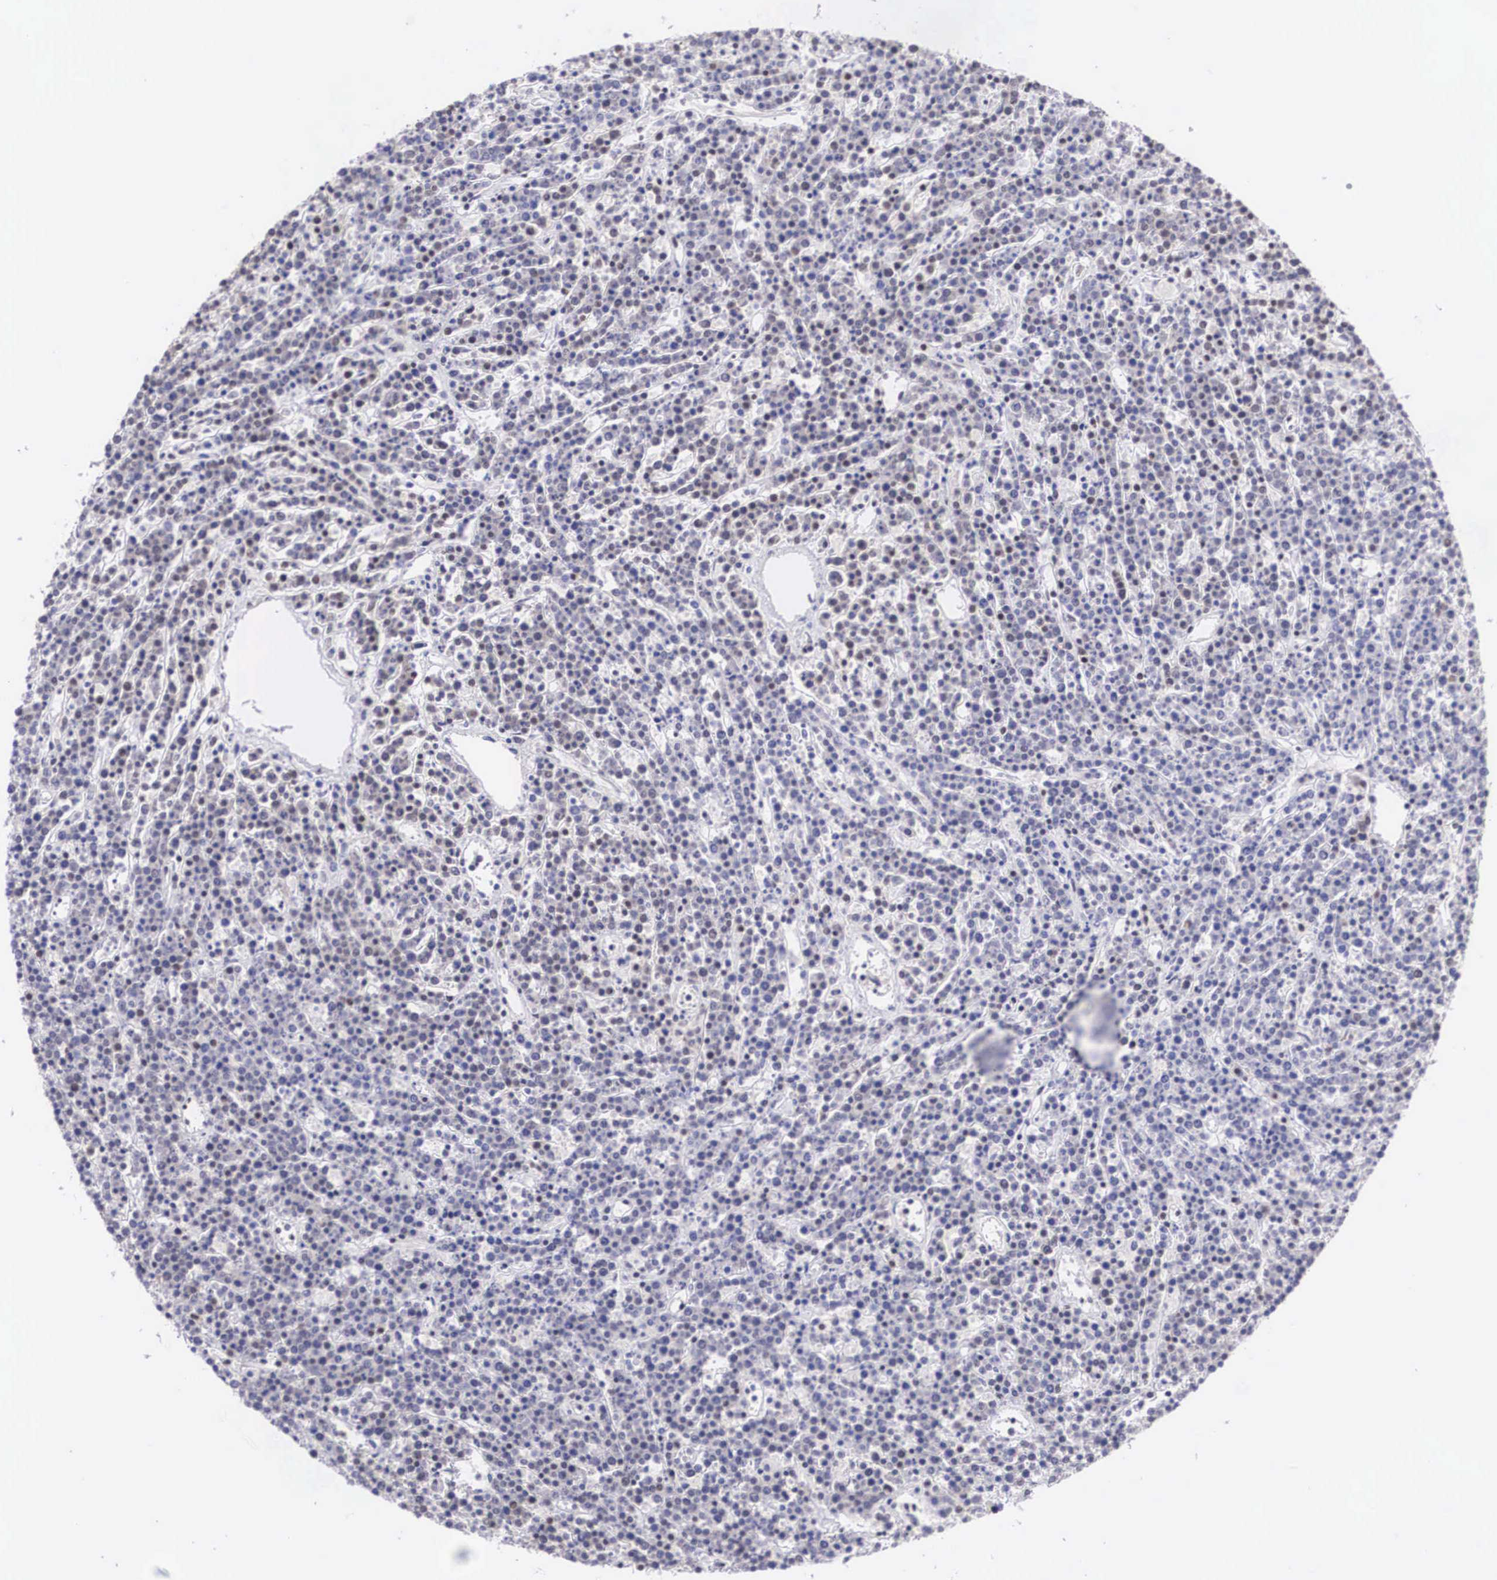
{"staining": {"intensity": "weak", "quantity": "<25%", "location": "nuclear"}, "tissue": "lymphoma", "cell_type": "Tumor cells", "image_type": "cancer", "snomed": [{"axis": "morphology", "description": "Malignant lymphoma, non-Hodgkin's type, High grade"}, {"axis": "topography", "description": "Ovary"}], "caption": "The histopathology image reveals no staining of tumor cells in lymphoma.", "gene": "CSTF2", "patient": {"sex": "female", "age": 56}}